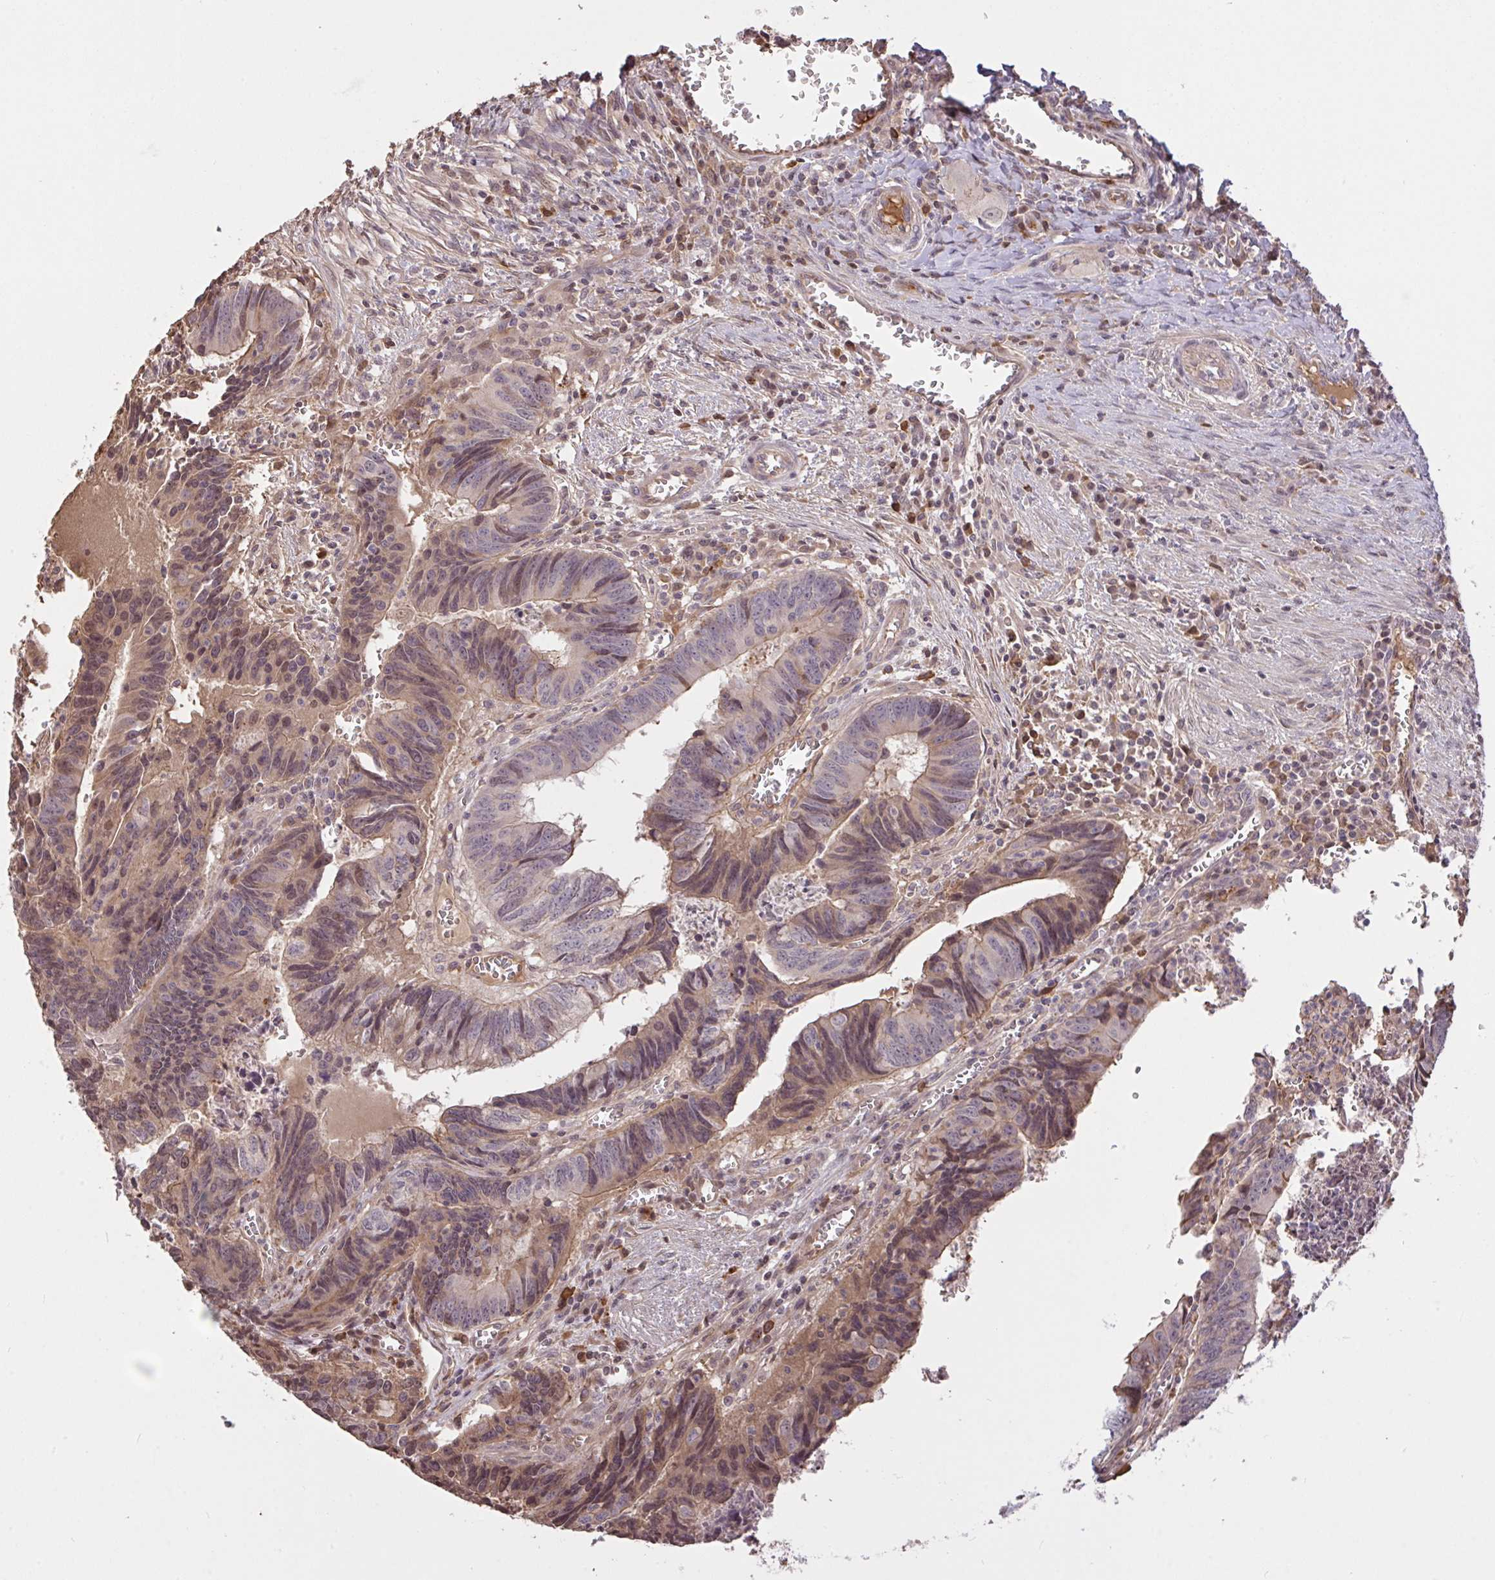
{"staining": {"intensity": "weak", "quantity": "25%-75%", "location": "cytoplasmic/membranous,nuclear"}, "tissue": "colorectal cancer", "cell_type": "Tumor cells", "image_type": "cancer", "snomed": [{"axis": "morphology", "description": "Adenocarcinoma, NOS"}, {"axis": "topography", "description": "Colon"}], "caption": "This is an image of immunohistochemistry (IHC) staining of colorectal adenocarcinoma, which shows weak positivity in the cytoplasmic/membranous and nuclear of tumor cells.", "gene": "FCER1A", "patient": {"sex": "male", "age": 86}}